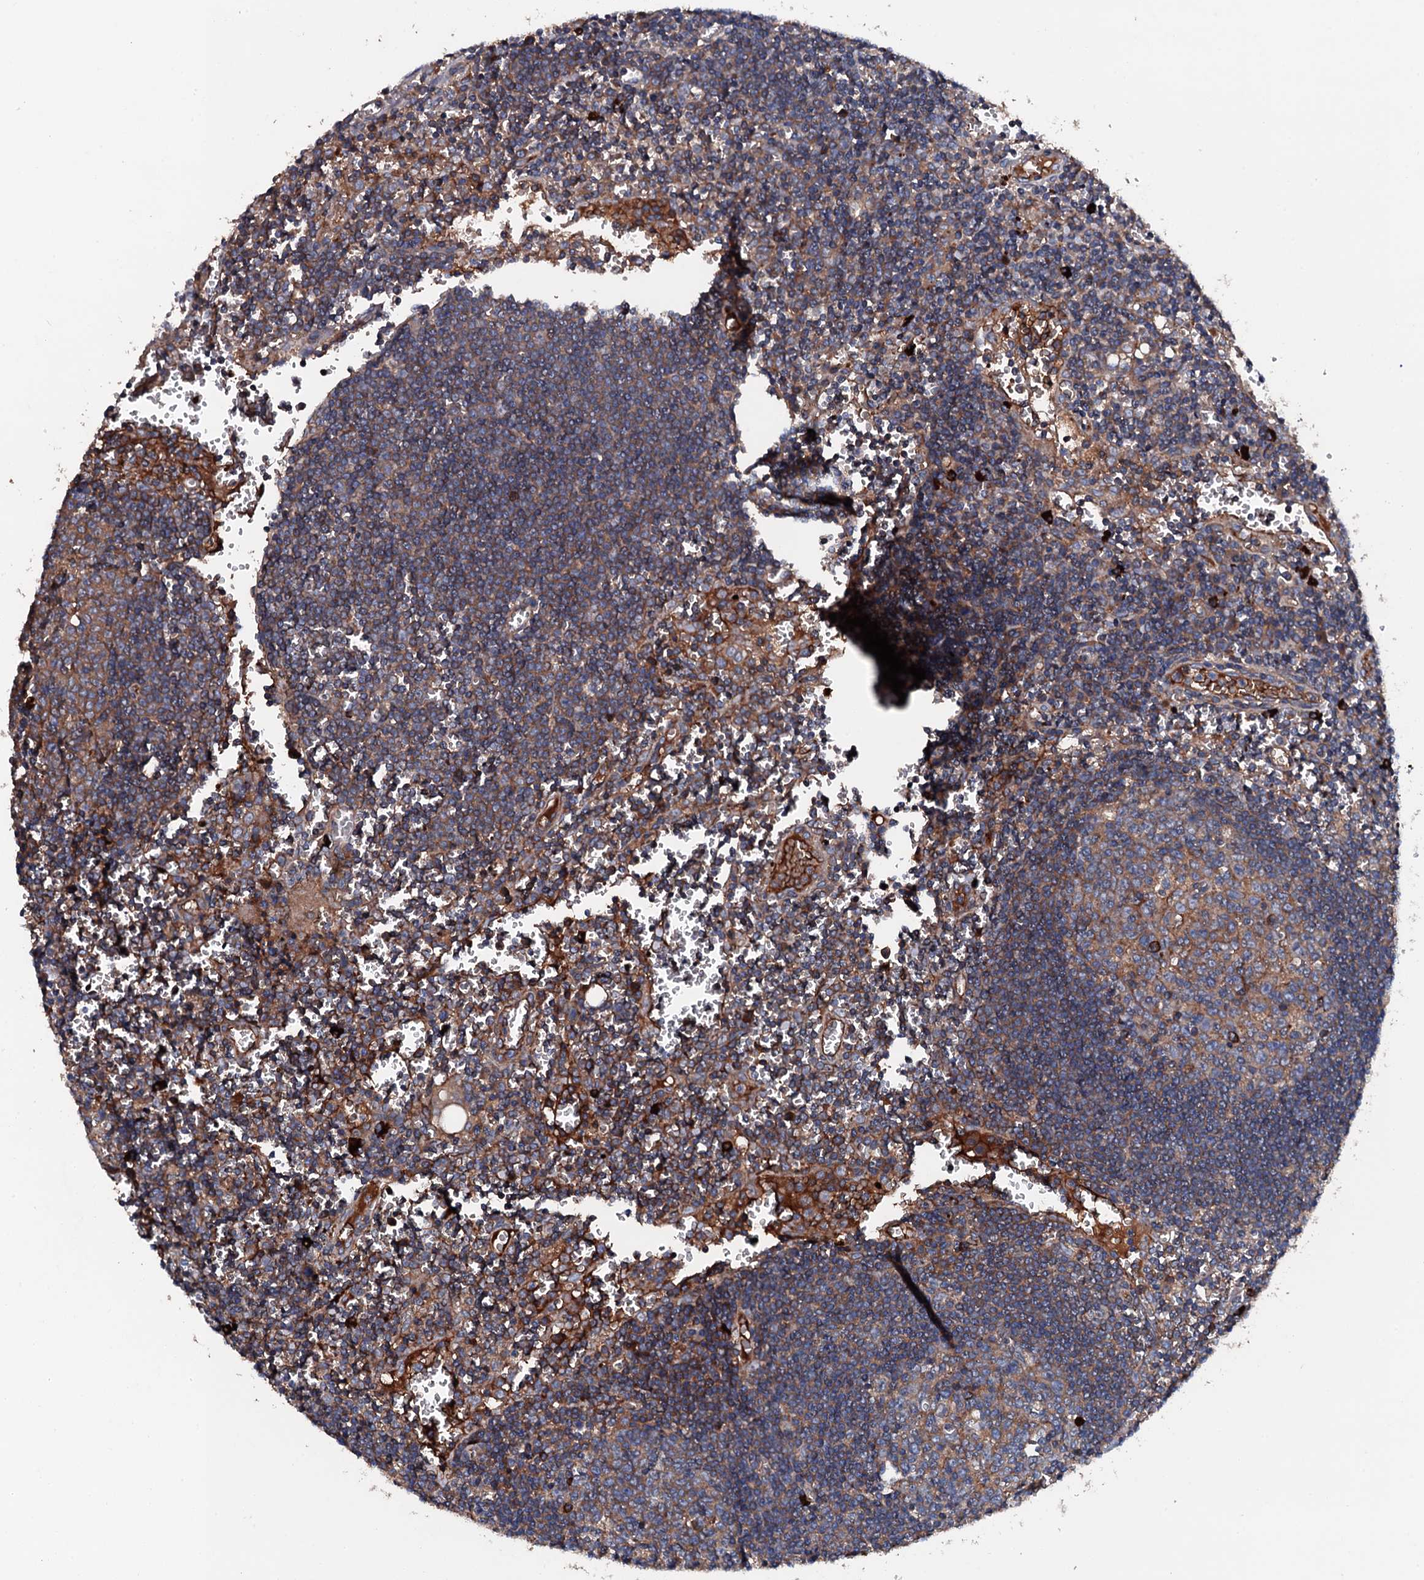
{"staining": {"intensity": "moderate", "quantity": ">75%", "location": "cytoplasmic/membranous"}, "tissue": "lymph node", "cell_type": "Germinal center cells", "image_type": "normal", "snomed": [{"axis": "morphology", "description": "Normal tissue, NOS"}, {"axis": "topography", "description": "Lymph node"}], "caption": "This histopathology image shows IHC staining of unremarkable human lymph node, with medium moderate cytoplasmic/membranous expression in approximately >75% of germinal center cells.", "gene": "NEK1", "patient": {"sex": "female", "age": 73}}